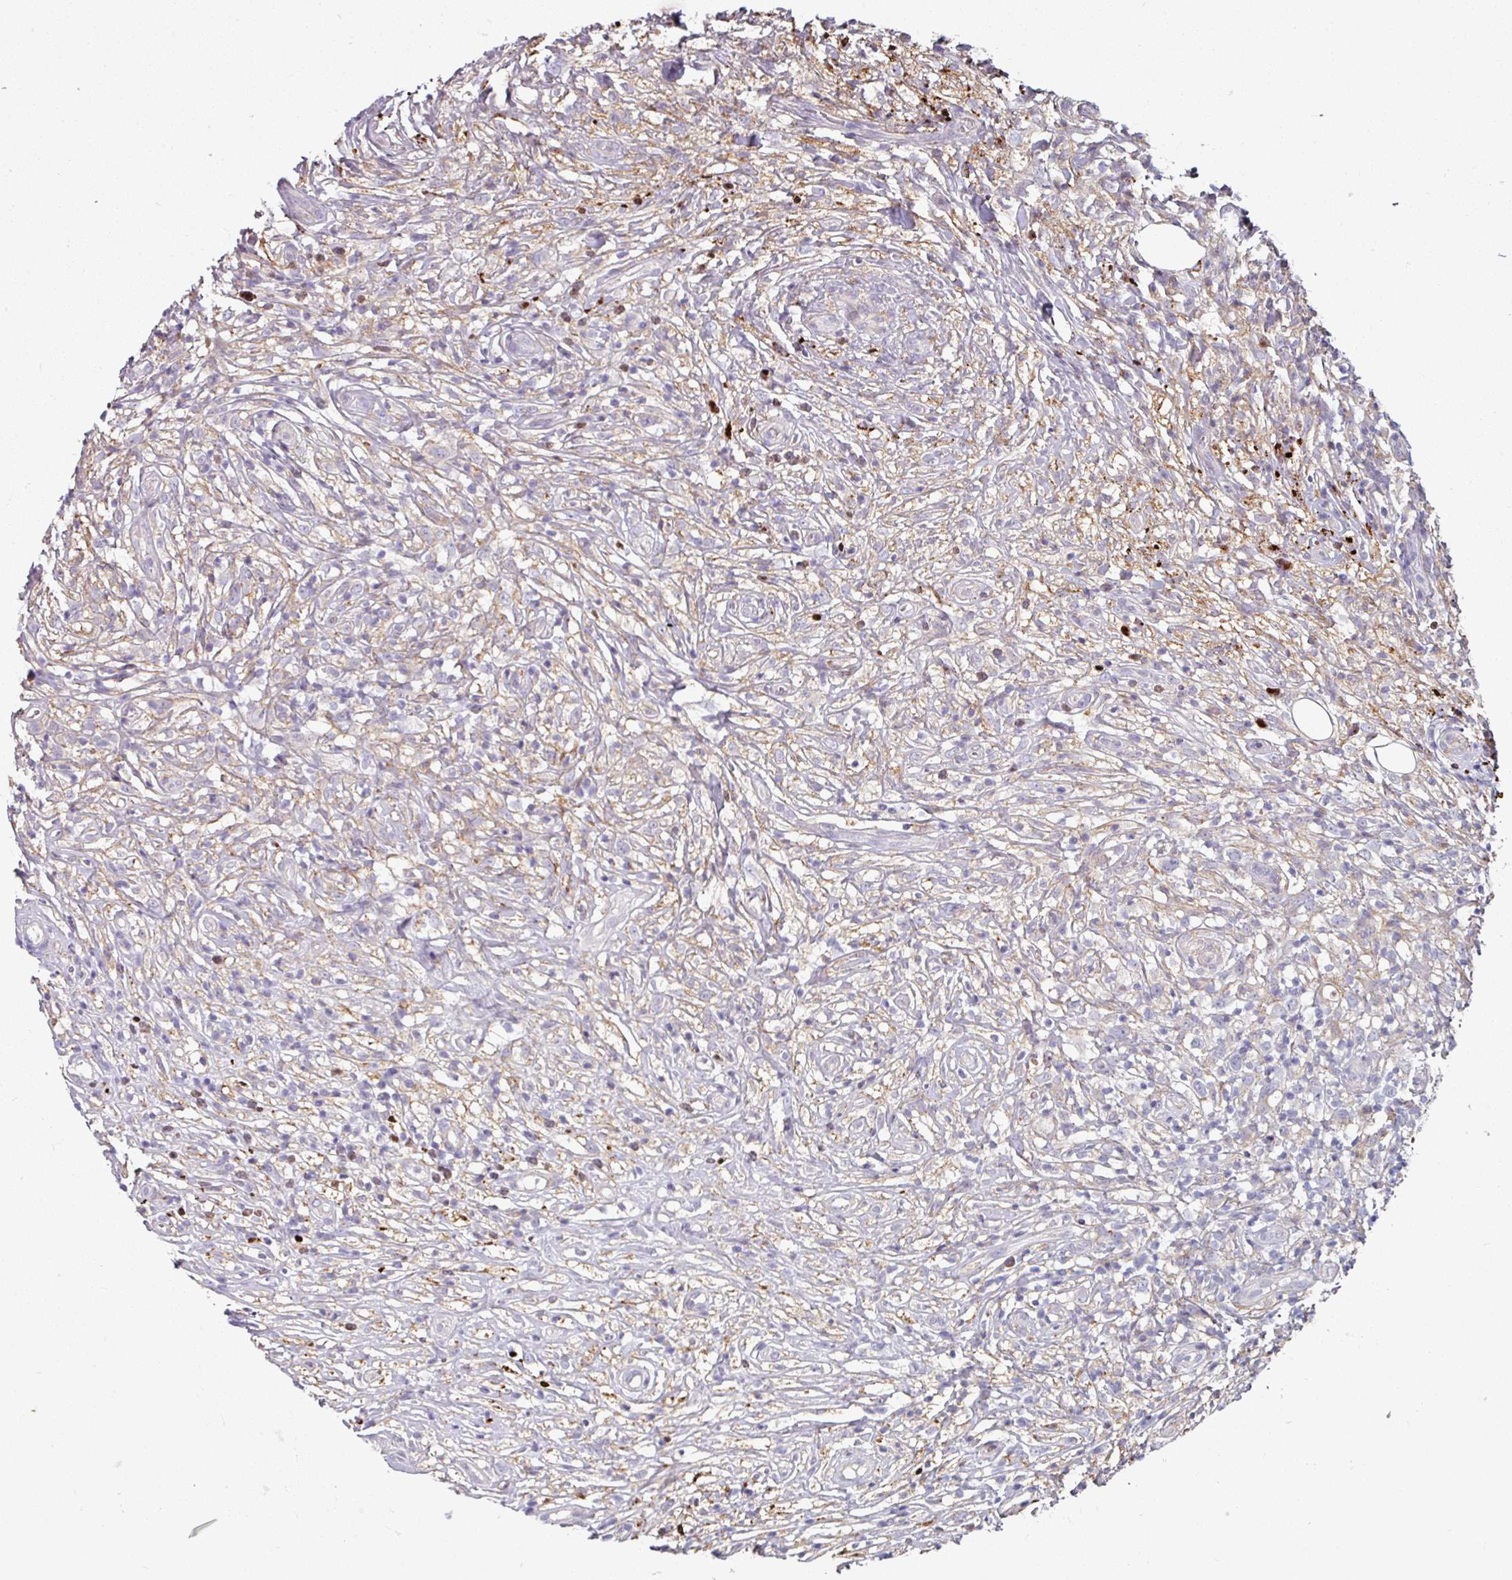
{"staining": {"intensity": "negative", "quantity": "none", "location": "none"}, "tissue": "lymphoma", "cell_type": "Tumor cells", "image_type": "cancer", "snomed": [{"axis": "morphology", "description": "Hodgkin's disease, NOS"}, {"axis": "topography", "description": "No Tissue"}], "caption": "Tumor cells show no significant protein staining in lymphoma.", "gene": "WSB2", "patient": {"sex": "female", "age": 21}}